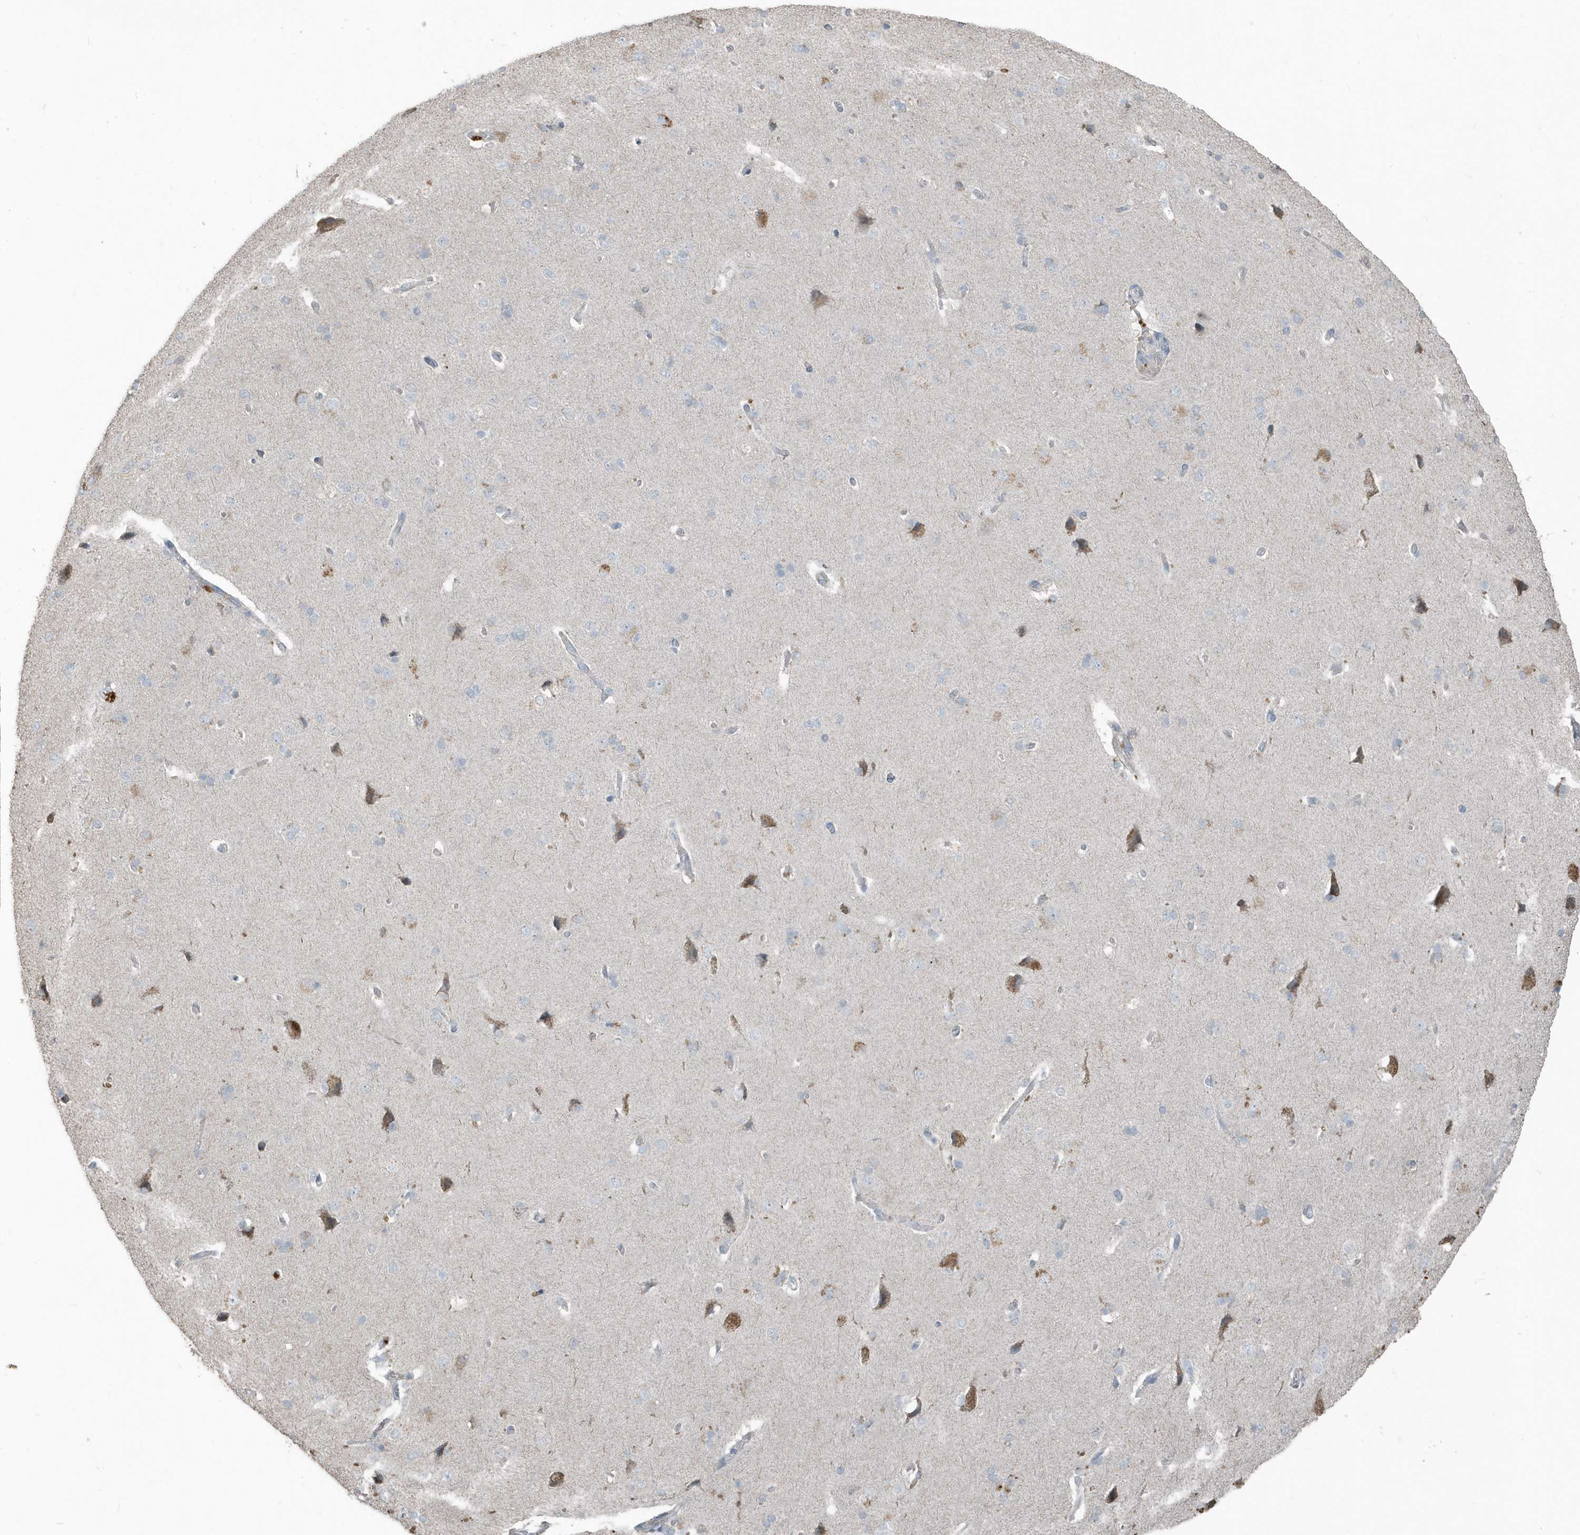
{"staining": {"intensity": "negative", "quantity": "none", "location": "none"}, "tissue": "cerebral cortex", "cell_type": "Endothelial cells", "image_type": "normal", "snomed": [{"axis": "morphology", "description": "Normal tissue, NOS"}, {"axis": "topography", "description": "Cerebral cortex"}], "caption": "IHC histopathology image of unremarkable cerebral cortex: cerebral cortex stained with DAB demonstrates no significant protein expression in endothelial cells. The staining was performed using DAB (3,3'-diaminobenzidine) to visualize the protein expression in brown, while the nuclei were stained in blue with hematoxylin (Magnification: 20x).", "gene": "ACTC1", "patient": {"sex": "male", "age": 62}}